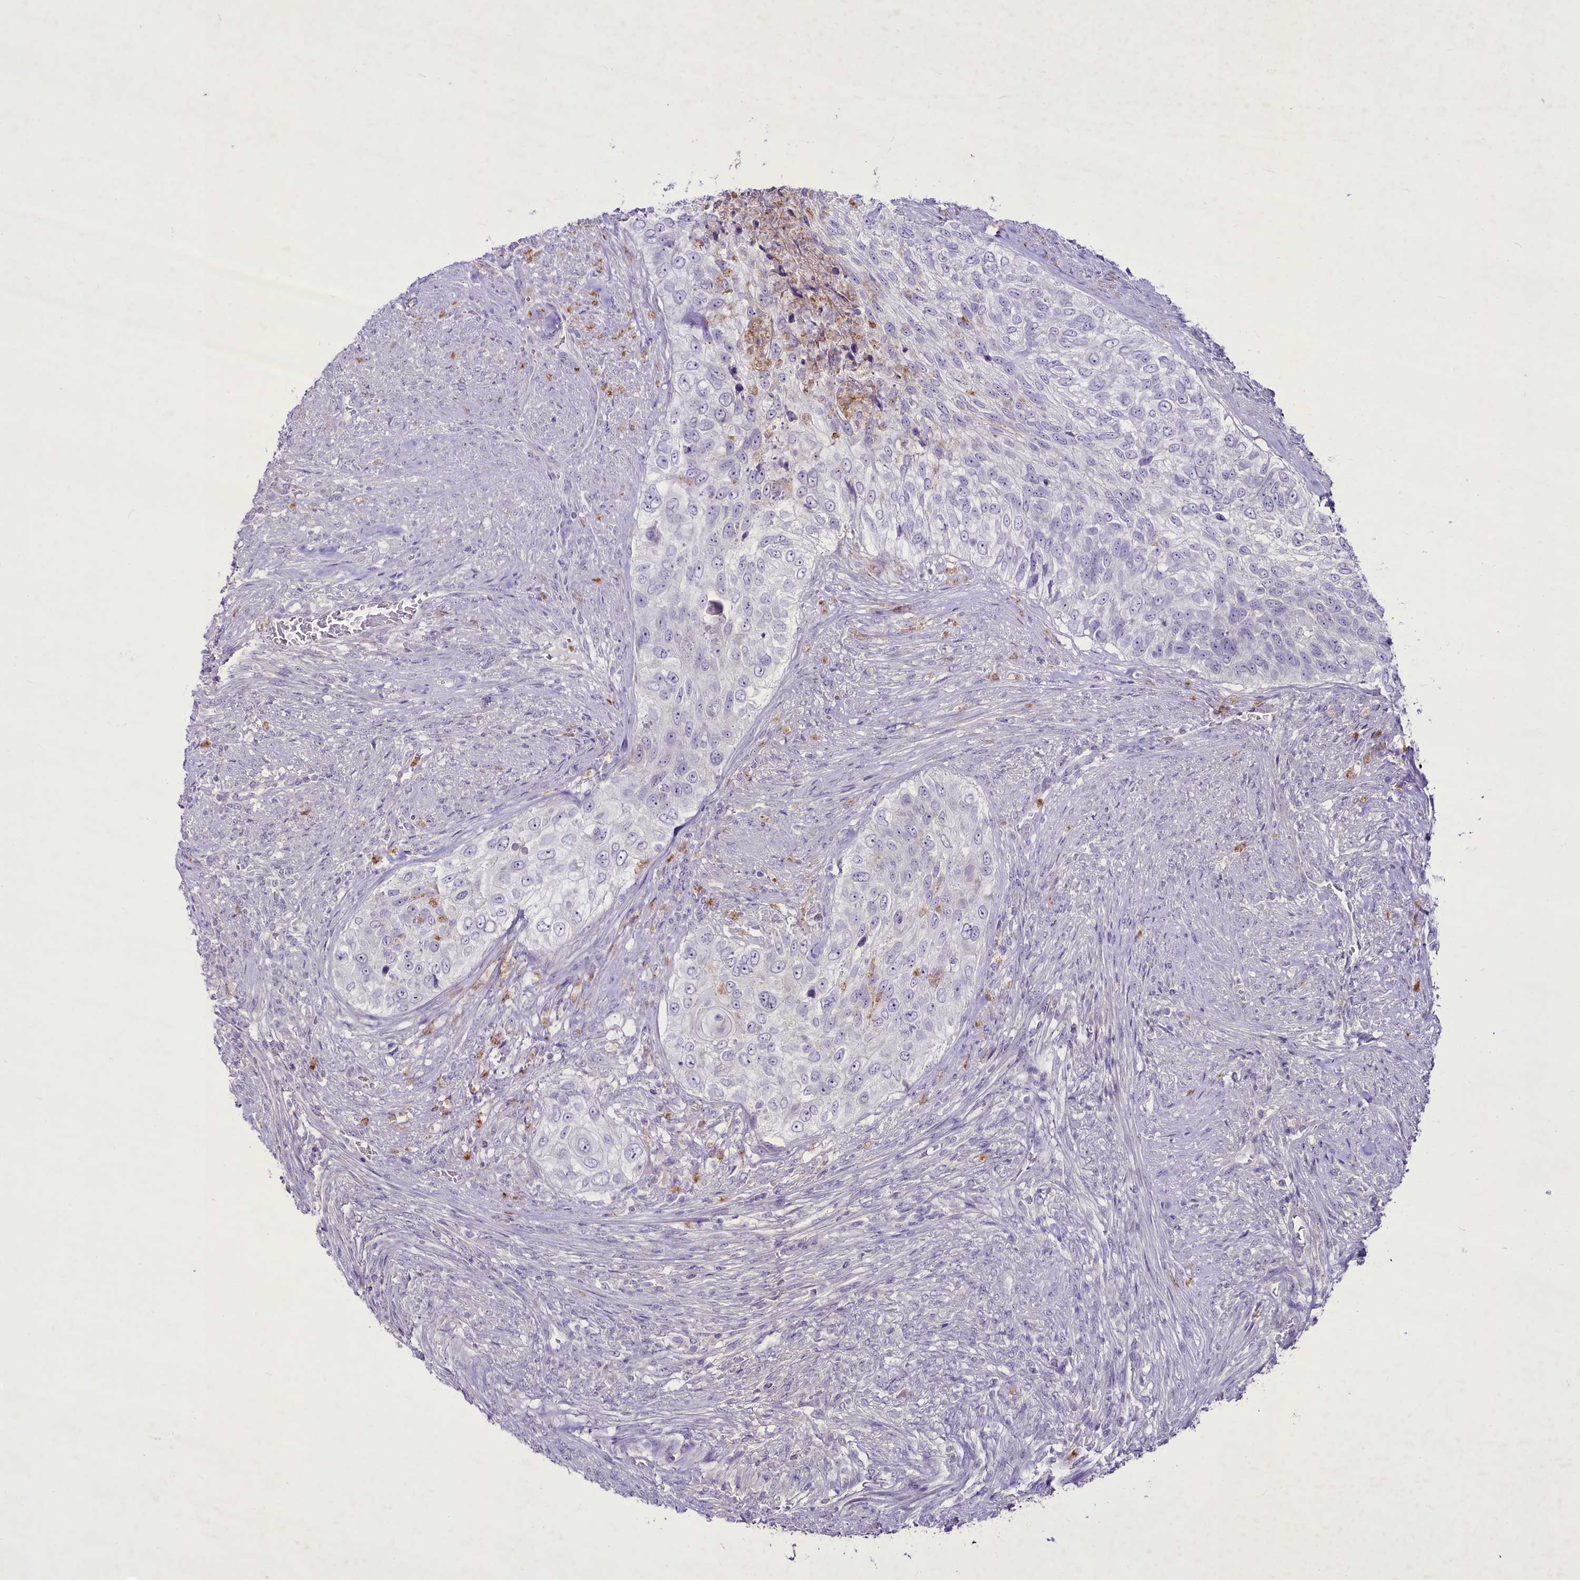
{"staining": {"intensity": "negative", "quantity": "none", "location": "none"}, "tissue": "urothelial cancer", "cell_type": "Tumor cells", "image_type": "cancer", "snomed": [{"axis": "morphology", "description": "Urothelial carcinoma, High grade"}, {"axis": "topography", "description": "Urinary bladder"}], "caption": "Tumor cells show no significant positivity in urothelial carcinoma (high-grade). The staining is performed using DAB brown chromogen with nuclei counter-stained in using hematoxylin.", "gene": "FAM209B", "patient": {"sex": "female", "age": 60}}